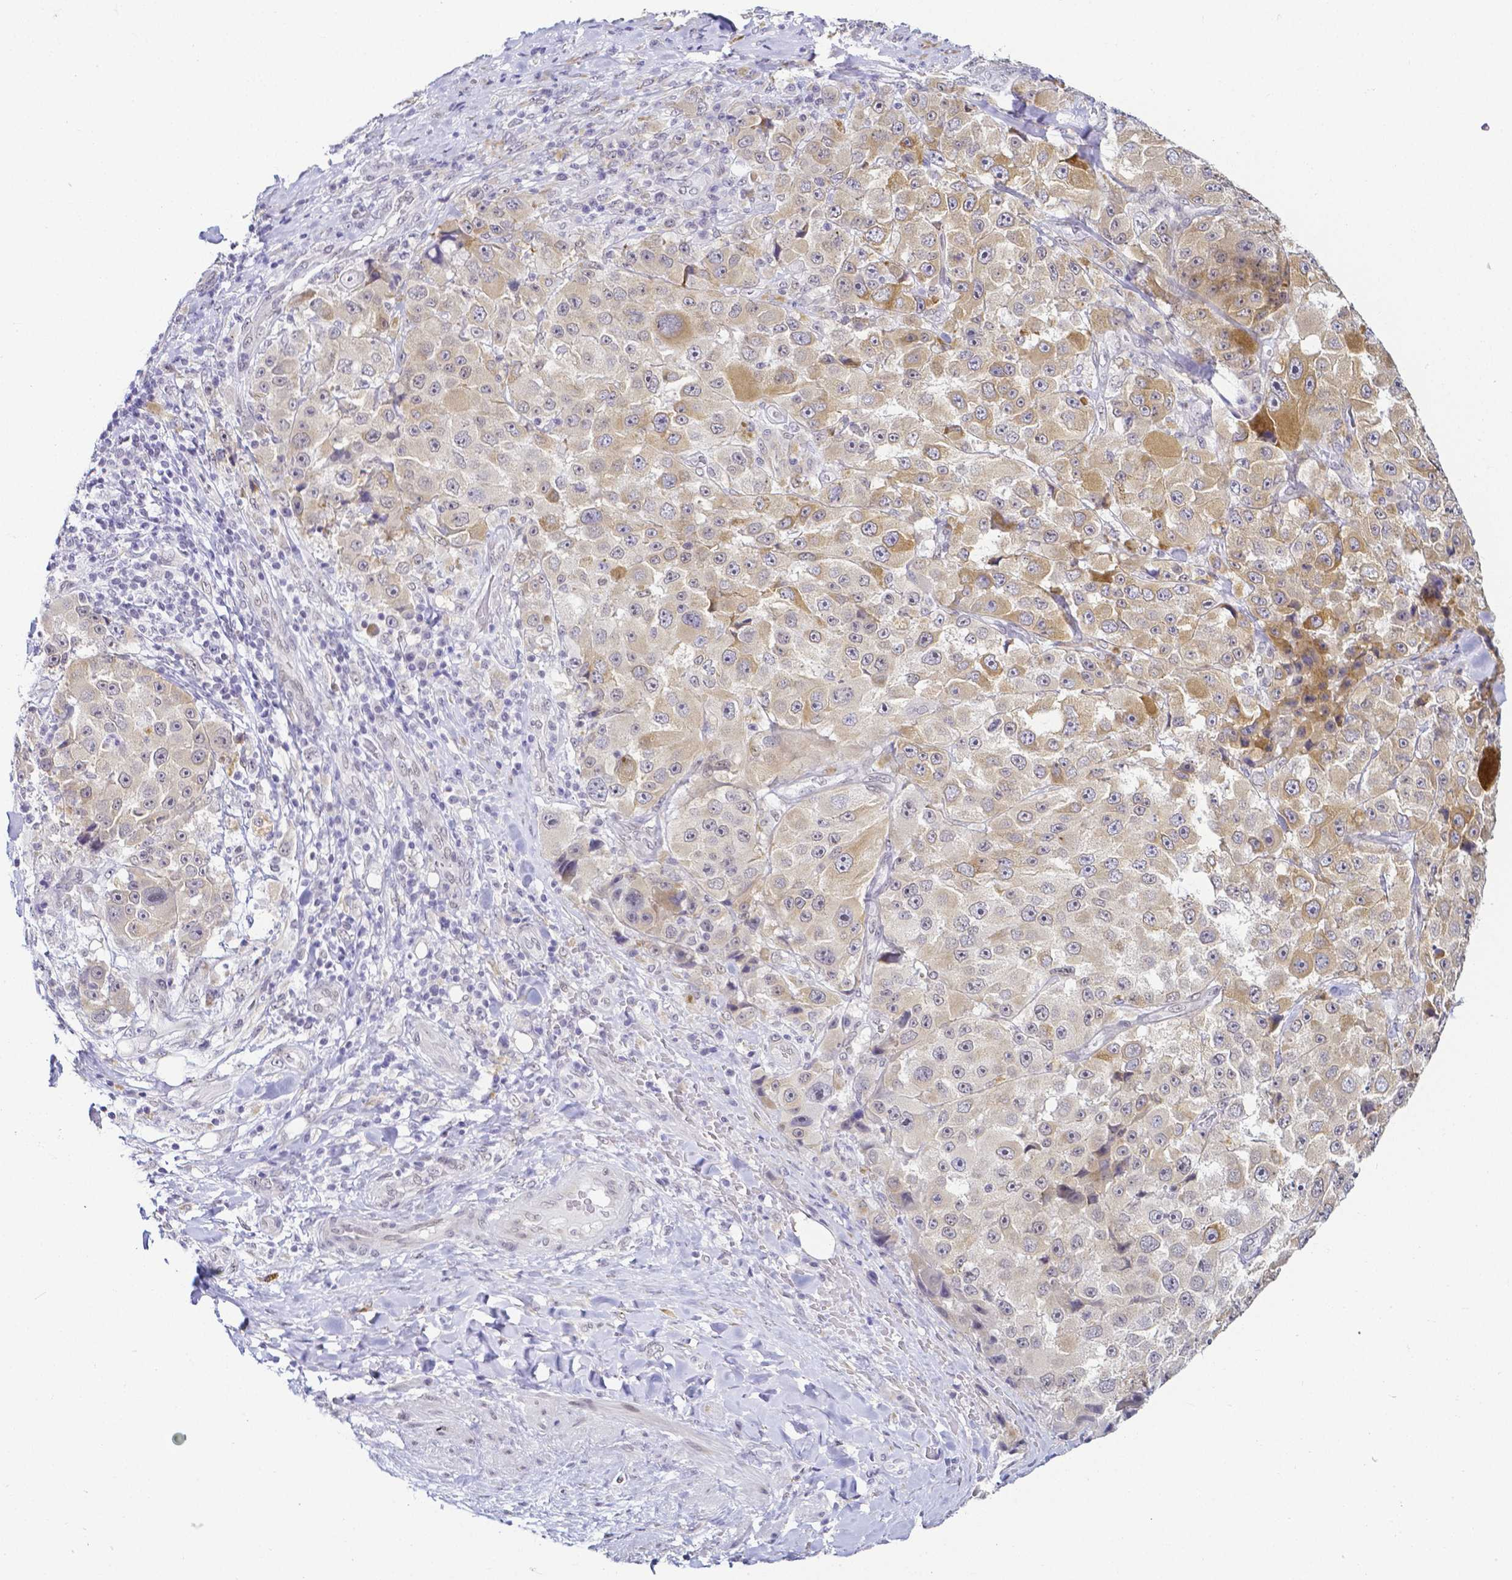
{"staining": {"intensity": "moderate", "quantity": "<25%", "location": "cytoplasmic/membranous,nuclear"}, "tissue": "melanoma", "cell_type": "Tumor cells", "image_type": "cancer", "snomed": [{"axis": "morphology", "description": "Malignant melanoma, Metastatic site"}, {"axis": "topography", "description": "Lymph node"}], "caption": "DAB immunohistochemical staining of melanoma reveals moderate cytoplasmic/membranous and nuclear protein positivity in approximately <25% of tumor cells.", "gene": "FAM83G", "patient": {"sex": "male", "age": 62}}